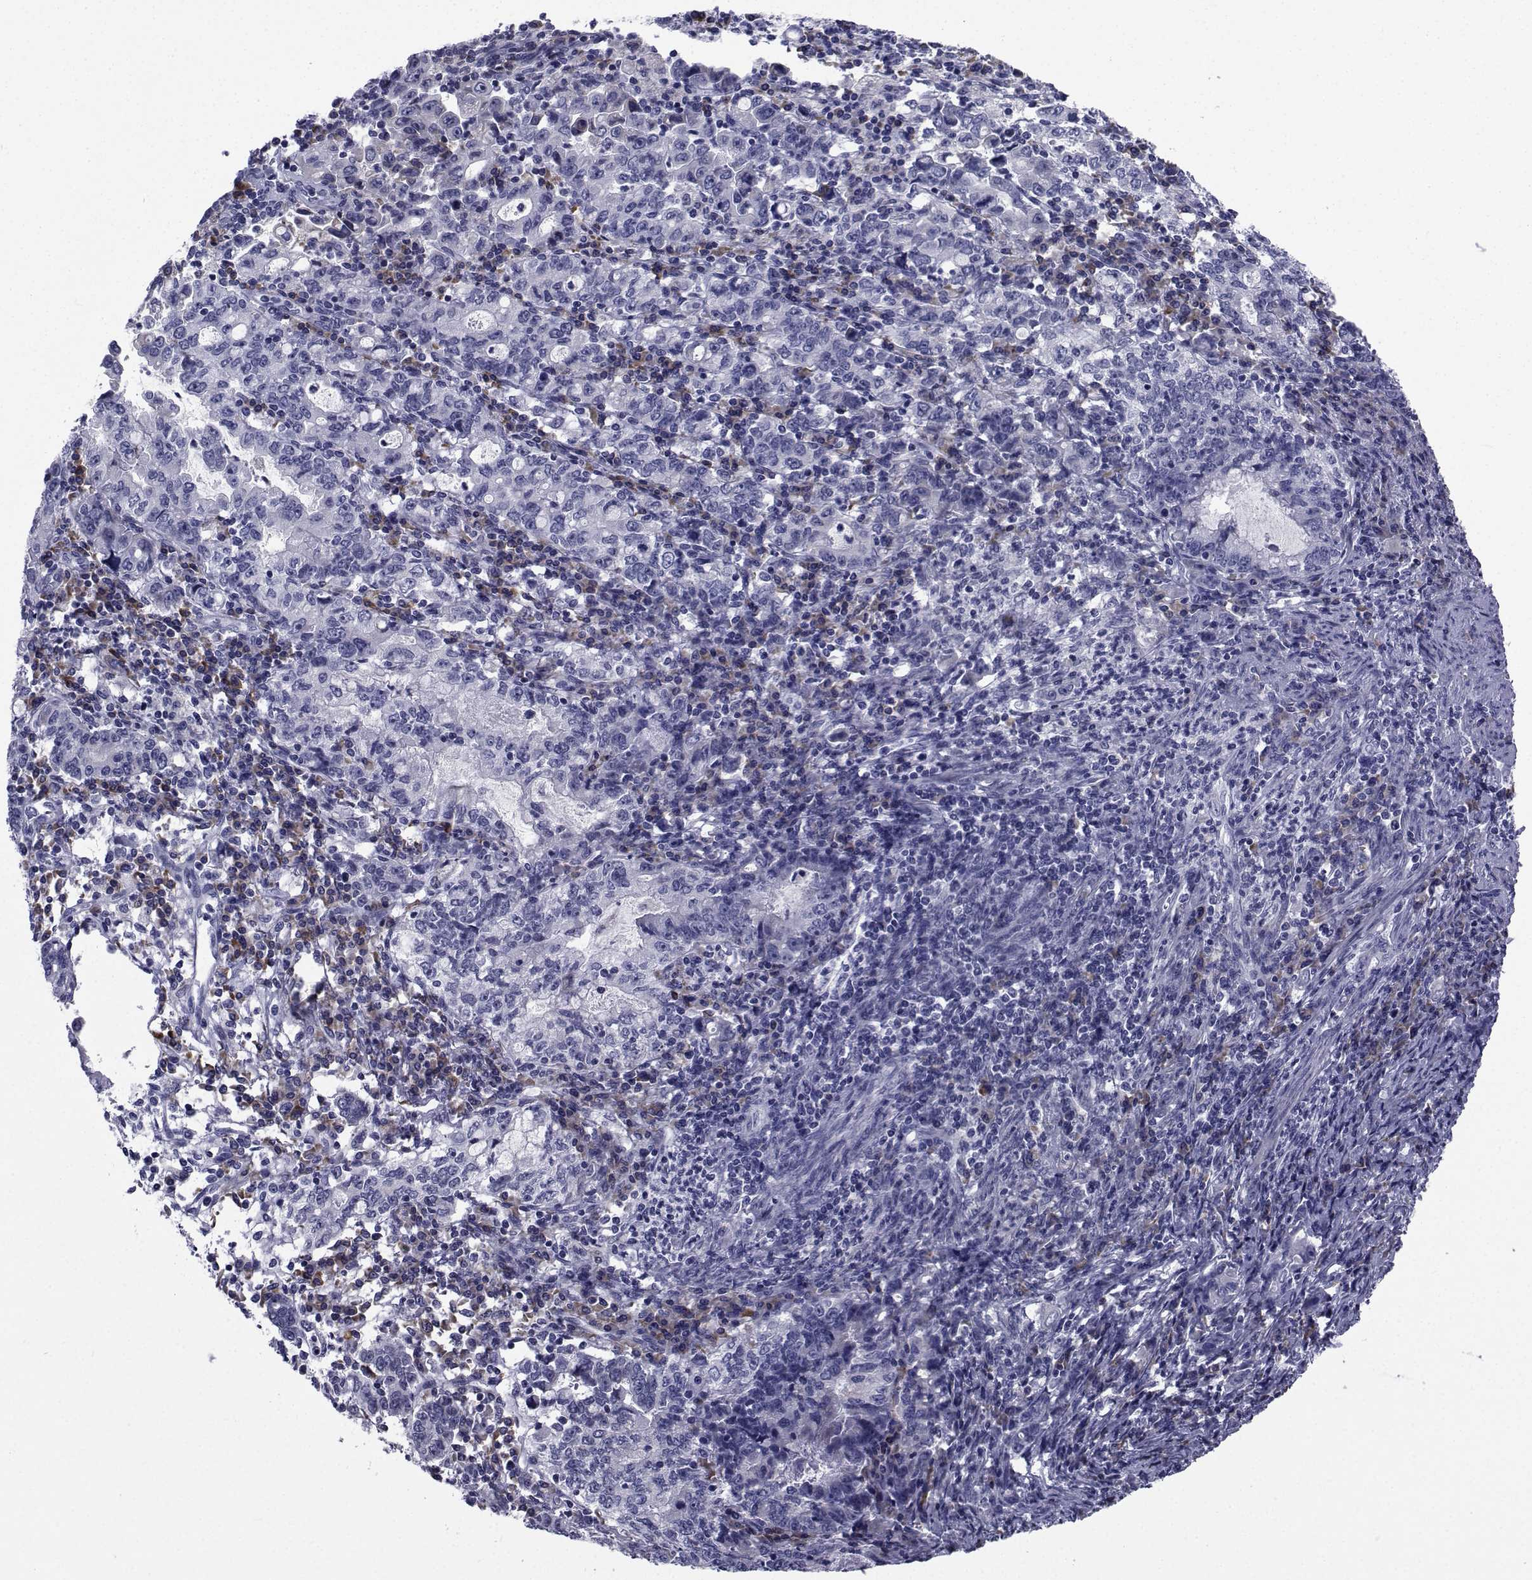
{"staining": {"intensity": "negative", "quantity": "none", "location": "none"}, "tissue": "stomach cancer", "cell_type": "Tumor cells", "image_type": "cancer", "snomed": [{"axis": "morphology", "description": "Adenocarcinoma, NOS"}, {"axis": "topography", "description": "Stomach, lower"}], "caption": "The photomicrograph shows no staining of tumor cells in adenocarcinoma (stomach).", "gene": "ROPN1", "patient": {"sex": "female", "age": 72}}